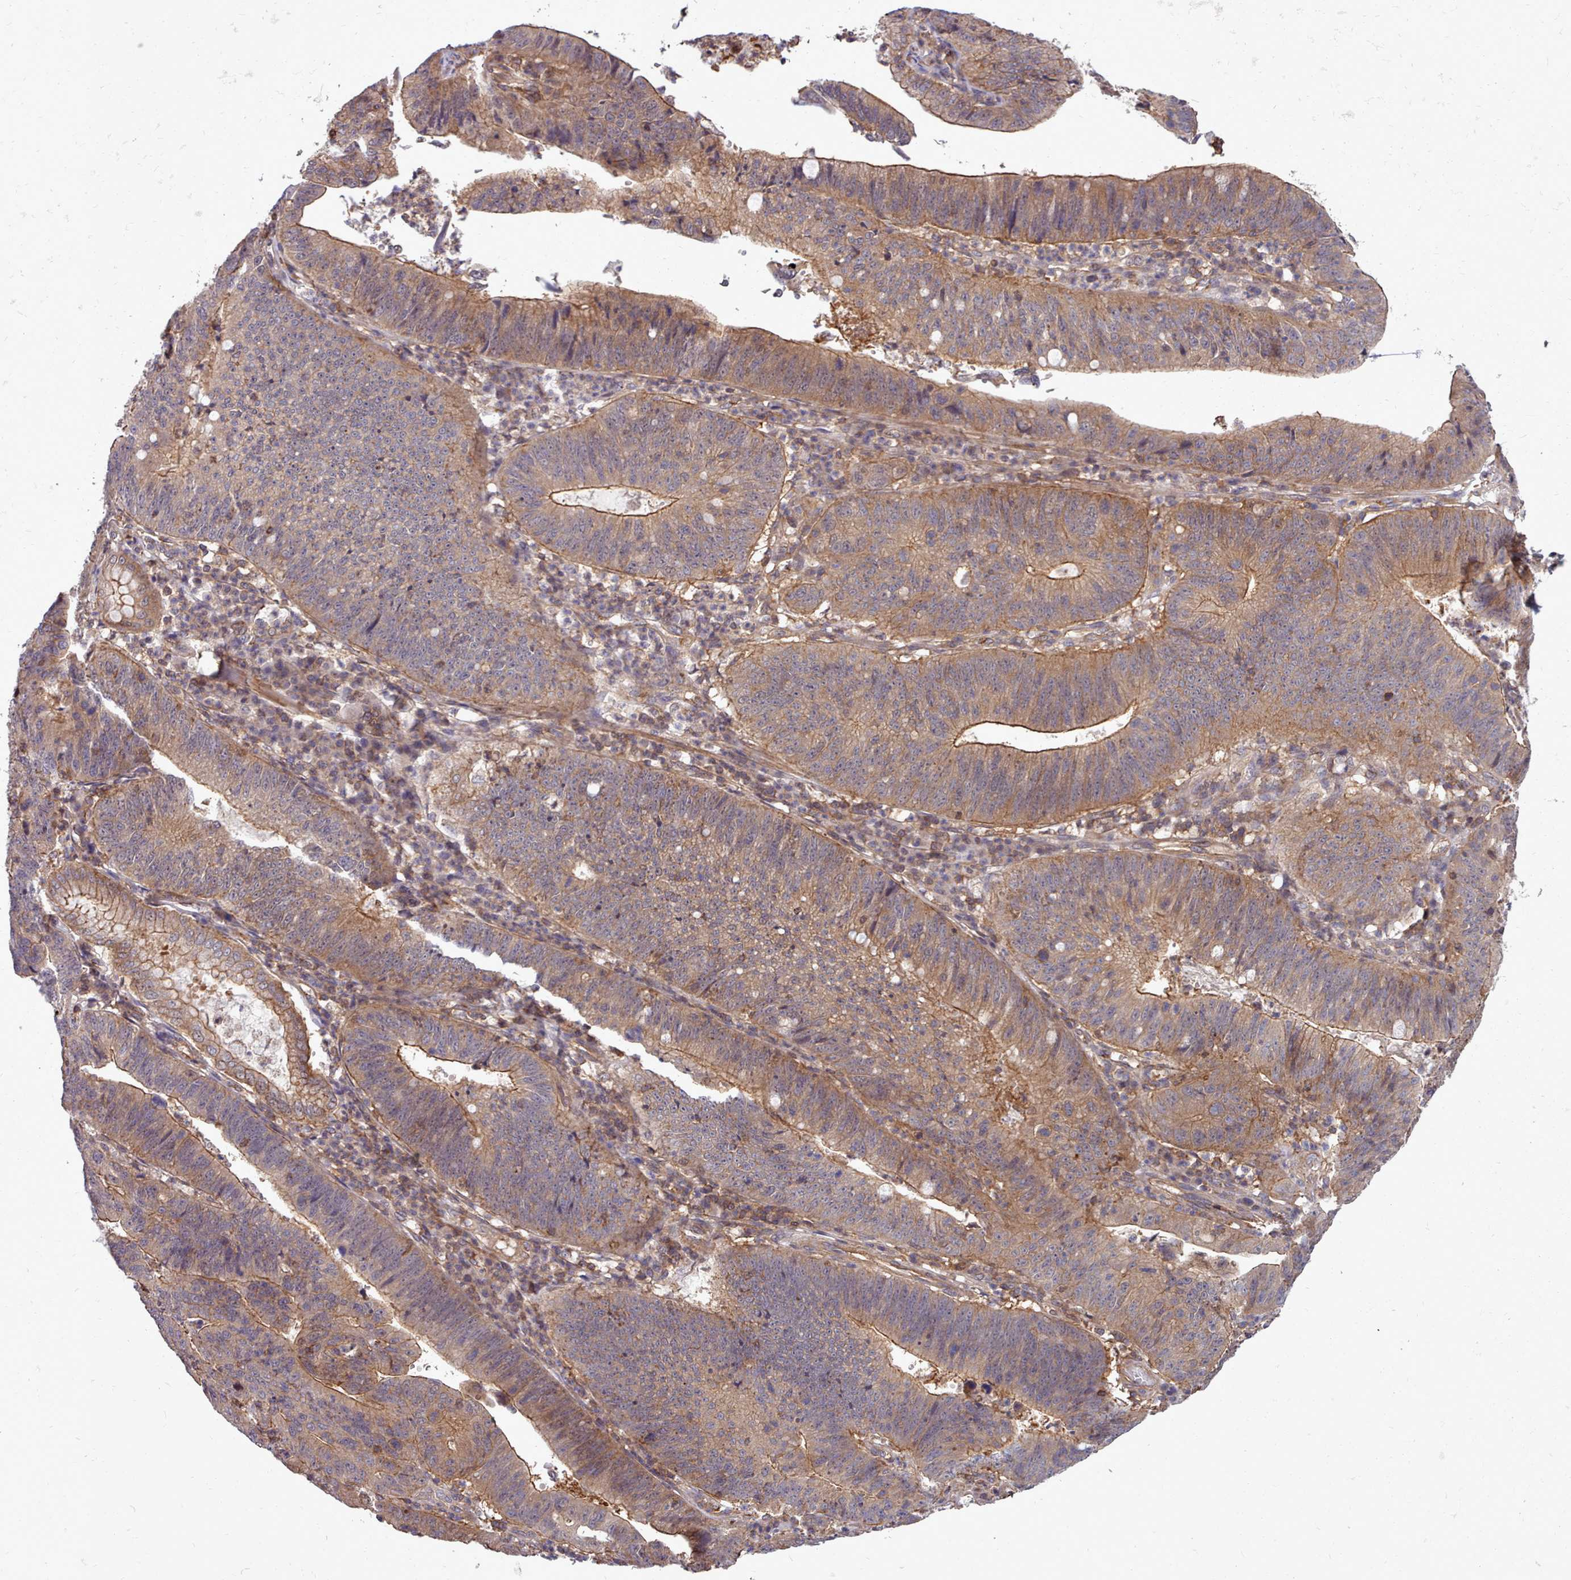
{"staining": {"intensity": "moderate", "quantity": ">75%", "location": "cytoplasmic/membranous"}, "tissue": "stomach cancer", "cell_type": "Tumor cells", "image_type": "cancer", "snomed": [{"axis": "morphology", "description": "Adenocarcinoma, NOS"}, {"axis": "topography", "description": "Stomach"}], "caption": "This is an image of IHC staining of adenocarcinoma (stomach), which shows moderate staining in the cytoplasmic/membranous of tumor cells.", "gene": "STUB1", "patient": {"sex": "male", "age": 59}}